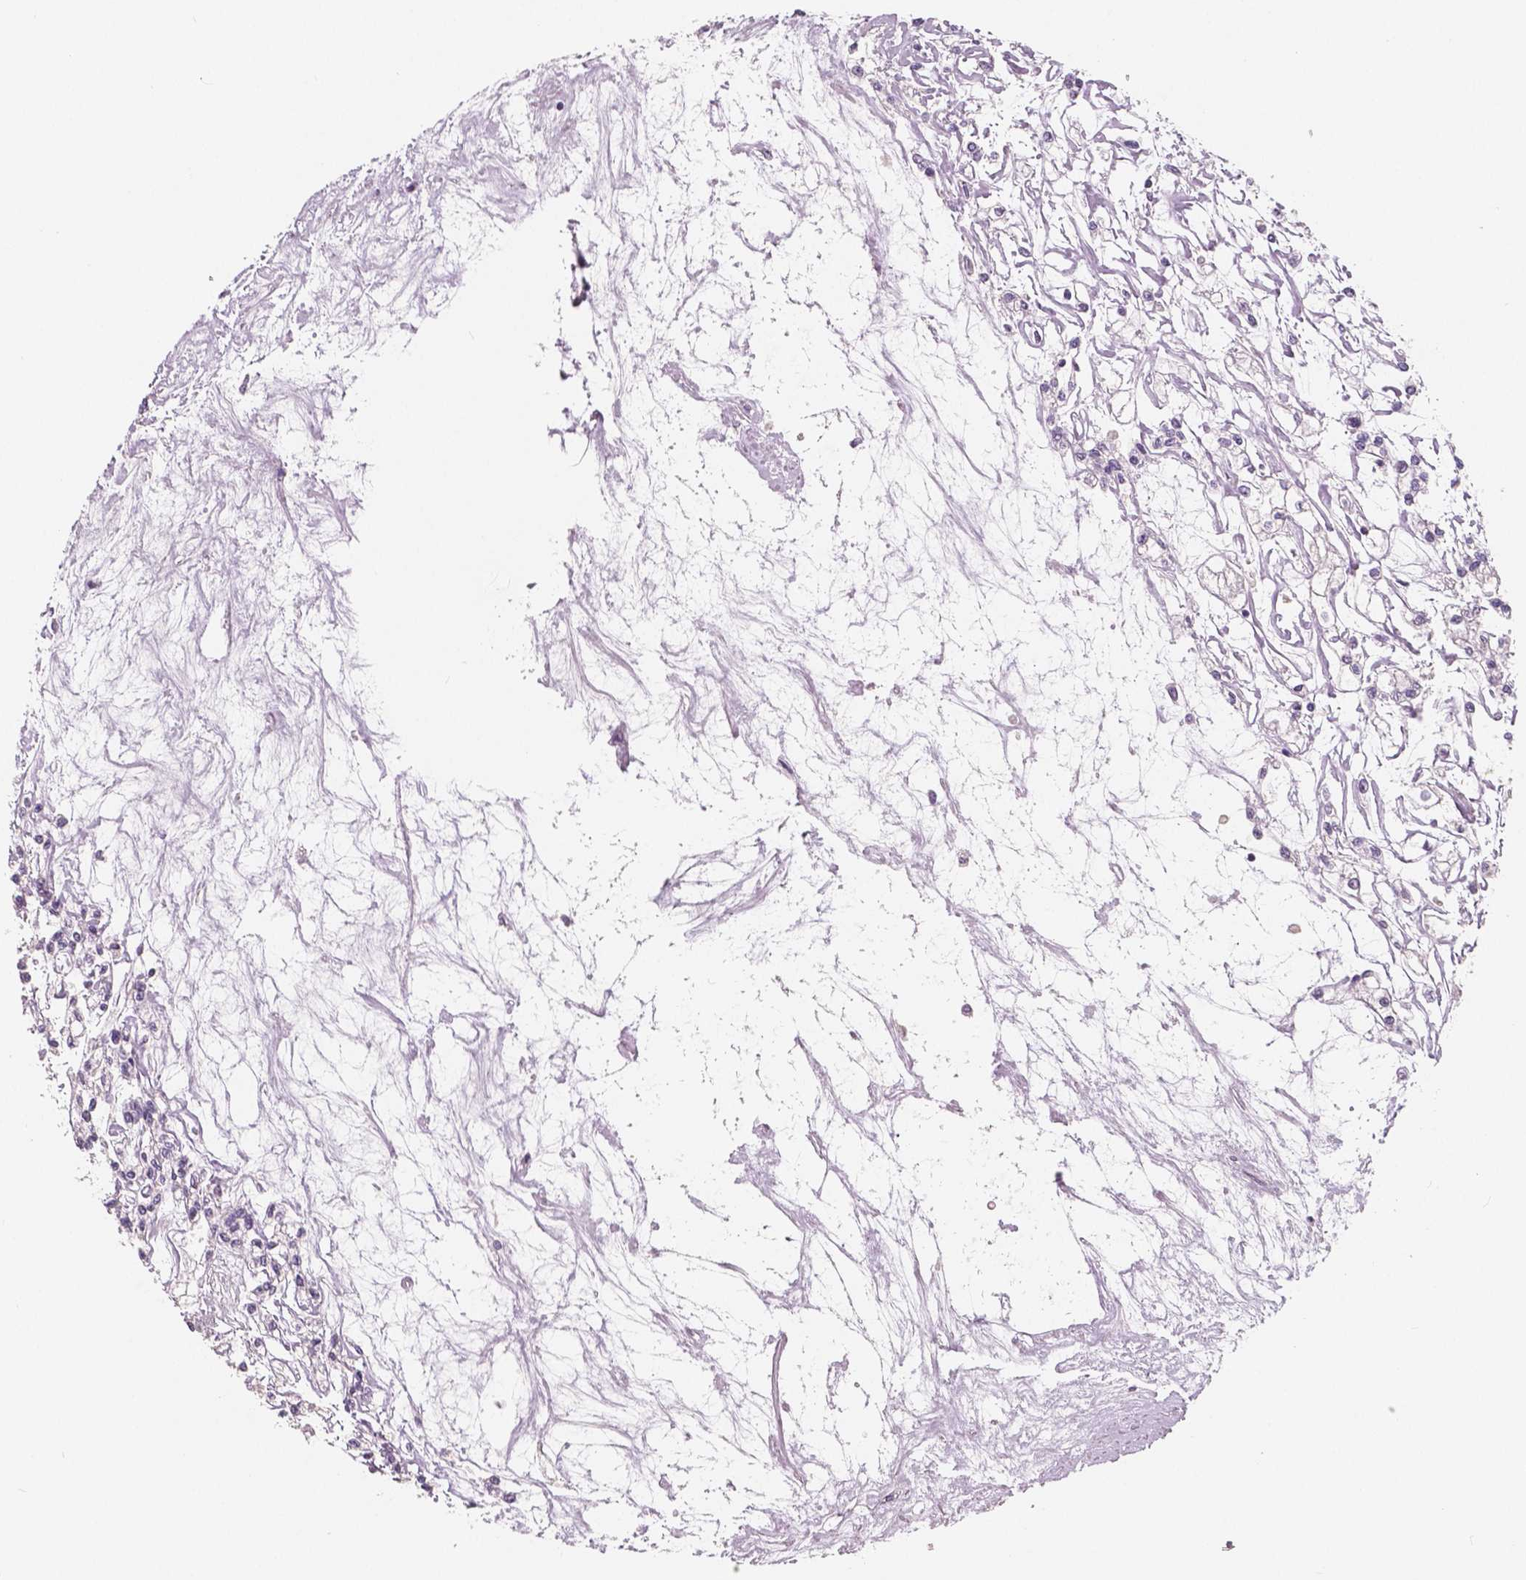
{"staining": {"intensity": "negative", "quantity": "none", "location": "none"}, "tissue": "renal cancer", "cell_type": "Tumor cells", "image_type": "cancer", "snomed": [{"axis": "morphology", "description": "Adenocarcinoma, NOS"}, {"axis": "topography", "description": "Kidney"}], "caption": "An IHC micrograph of renal cancer (adenocarcinoma) is shown. There is no staining in tumor cells of renal cancer (adenocarcinoma). (Stains: DAB (3,3'-diaminobenzidine) immunohistochemistry (IHC) with hematoxylin counter stain, Microscopy: brightfield microscopy at high magnification).", "gene": "KIT", "patient": {"sex": "female", "age": 59}}